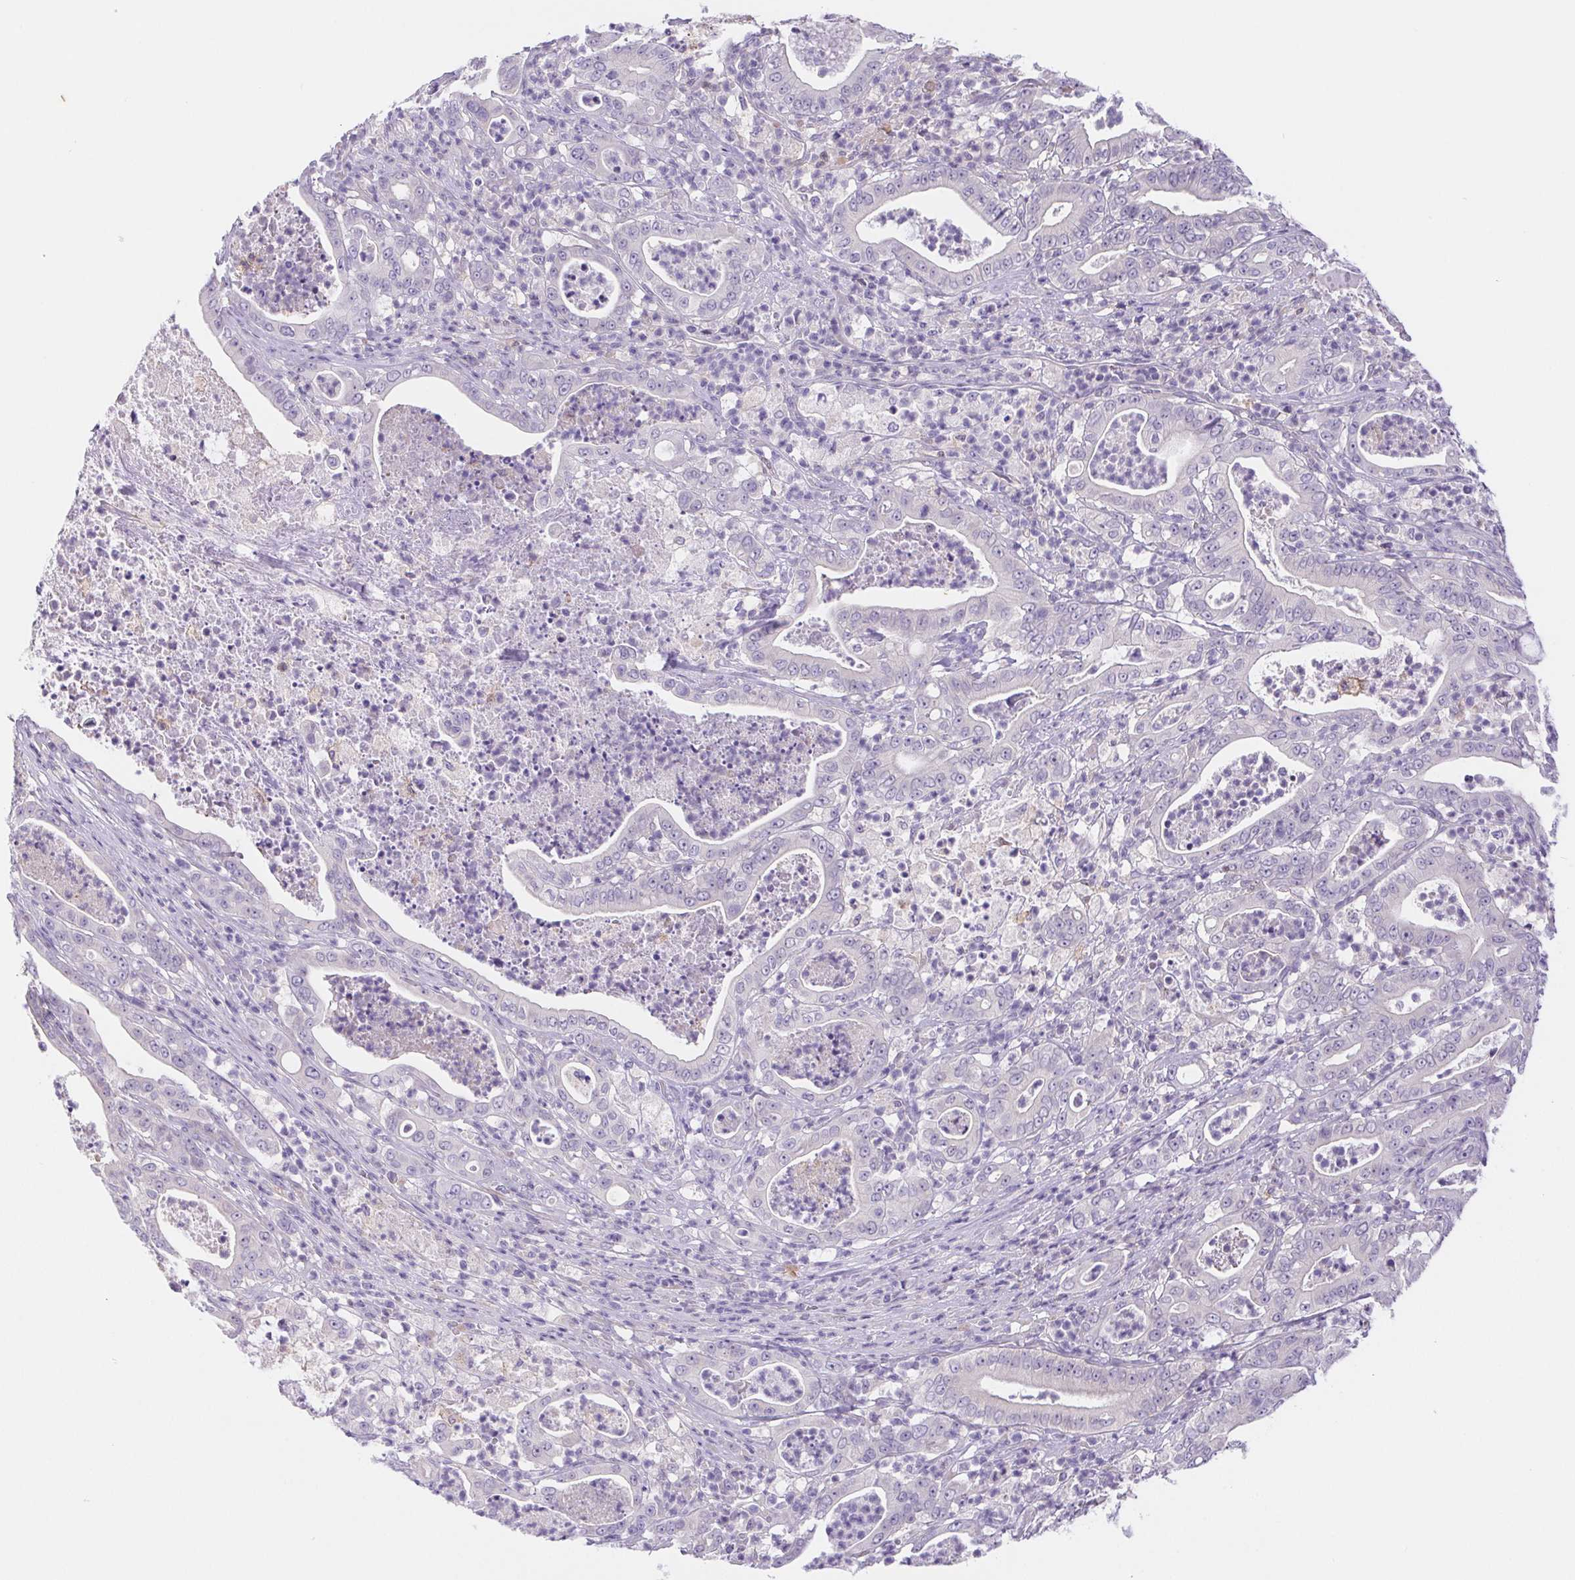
{"staining": {"intensity": "negative", "quantity": "none", "location": "none"}, "tissue": "pancreatic cancer", "cell_type": "Tumor cells", "image_type": "cancer", "snomed": [{"axis": "morphology", "description": "Adenocarcinoma, NOS"}, {"axis": "topography", "description": "Pancreas"}], "caption": "Pancreatic cancer (adenocarcinoma) was stained to show a protein in brown. There is no significant expression in tumor cells. (DAB (3,3'-diaminobenzidine) immunohistochemistry, high magnification).", "gene": "DYNC2LI1", "patient": {"sex": "male", "age": 71}}